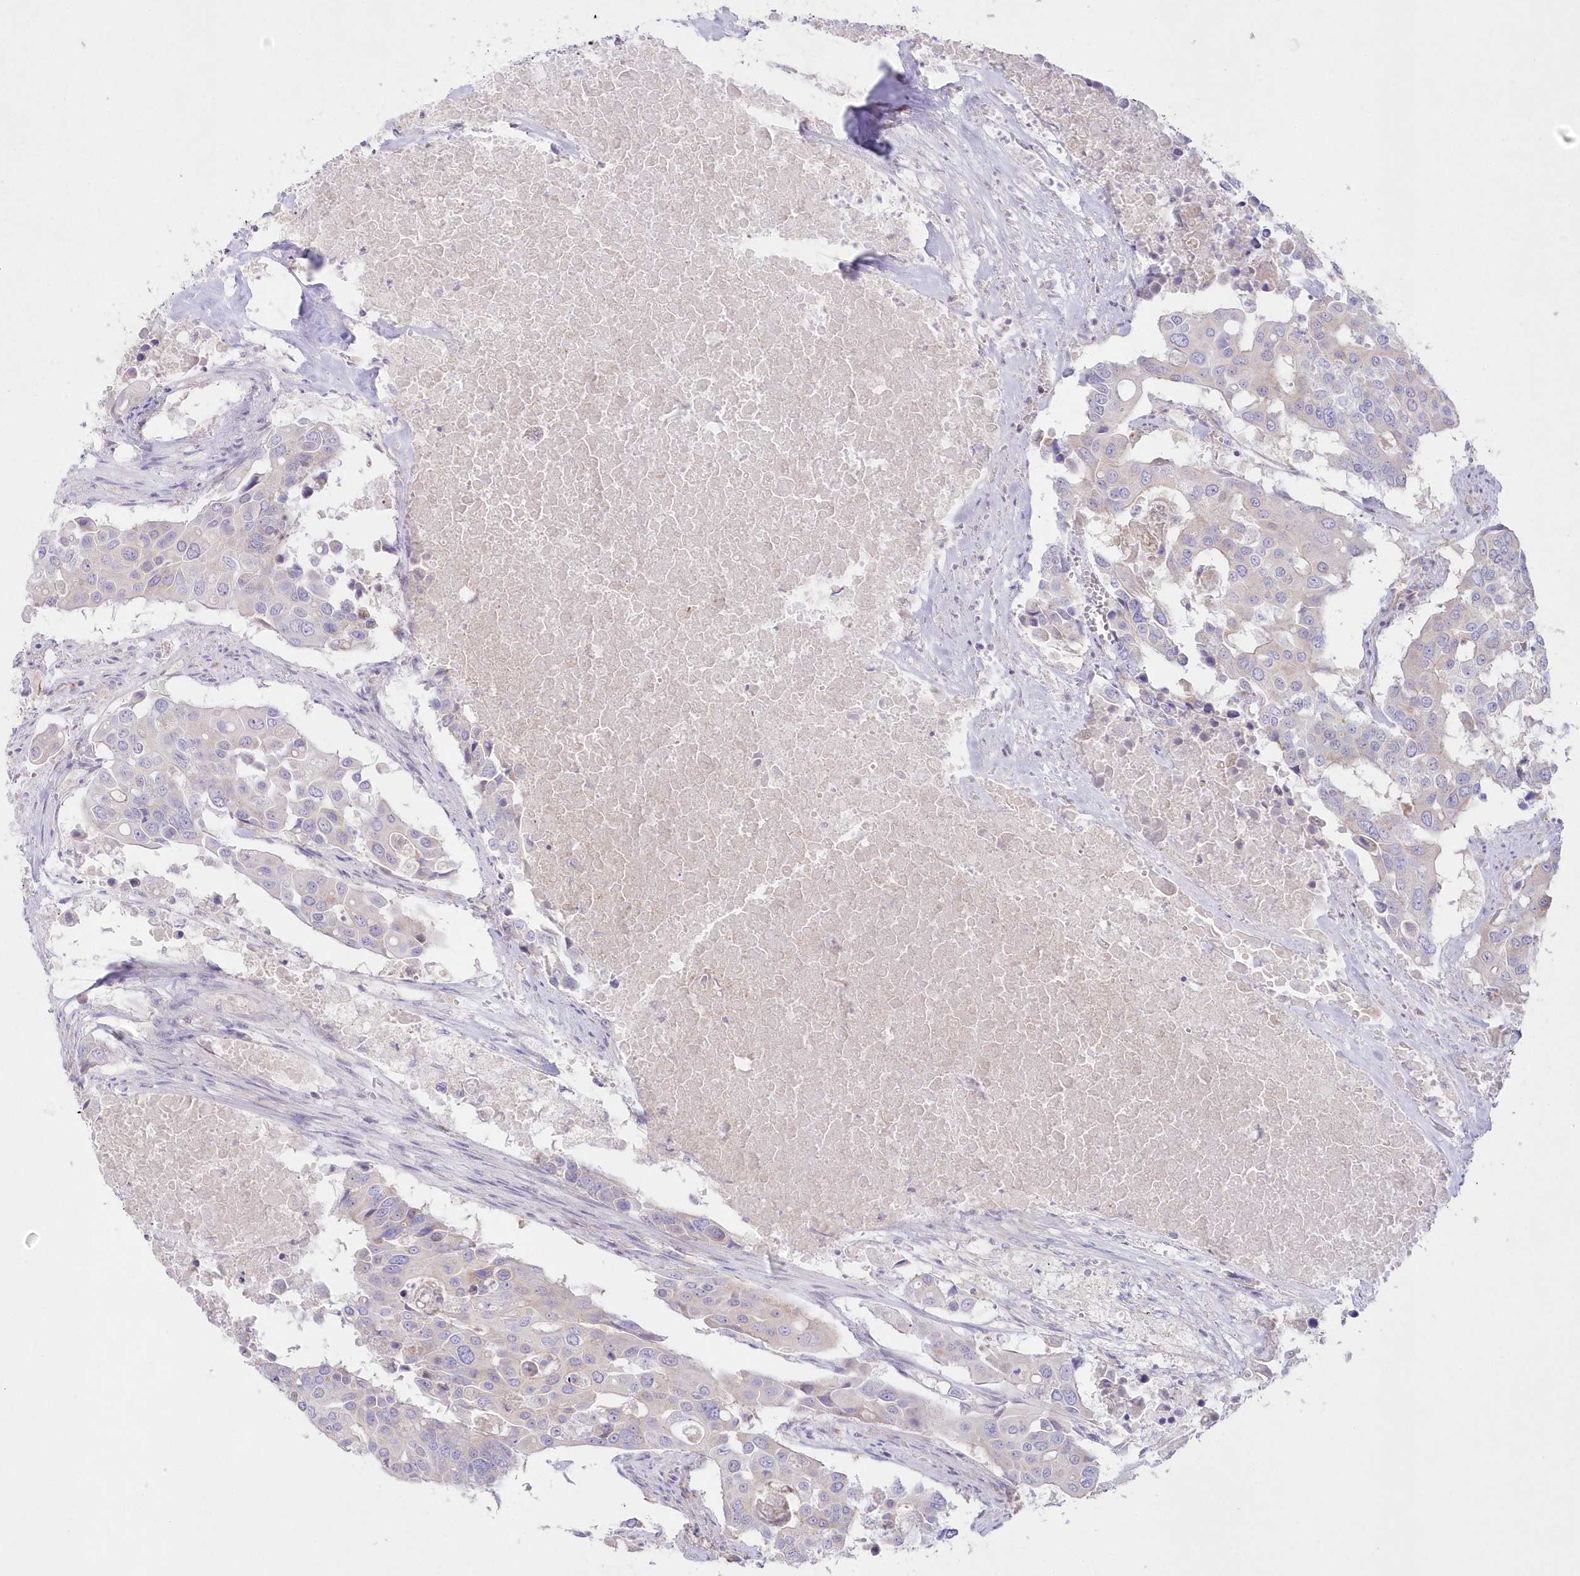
{"staining": {"intensity": "negative", "quantity": "none", "location": "none"}, "tissue": "colorectal cancer", "cell_type": "Tumor cells", "image_type": "cancer", "snomed": [{"axis": "morphology", "description": "Adenocarcinoma, NOS"}, {"axis": "topography", "description": "Colon"}], "caption": "An image of human colorectal adenocarcinoma is negative for staining in tumor cells.", "gene": "ZNF843", "patient": {"sex": "male", "age": 77}}